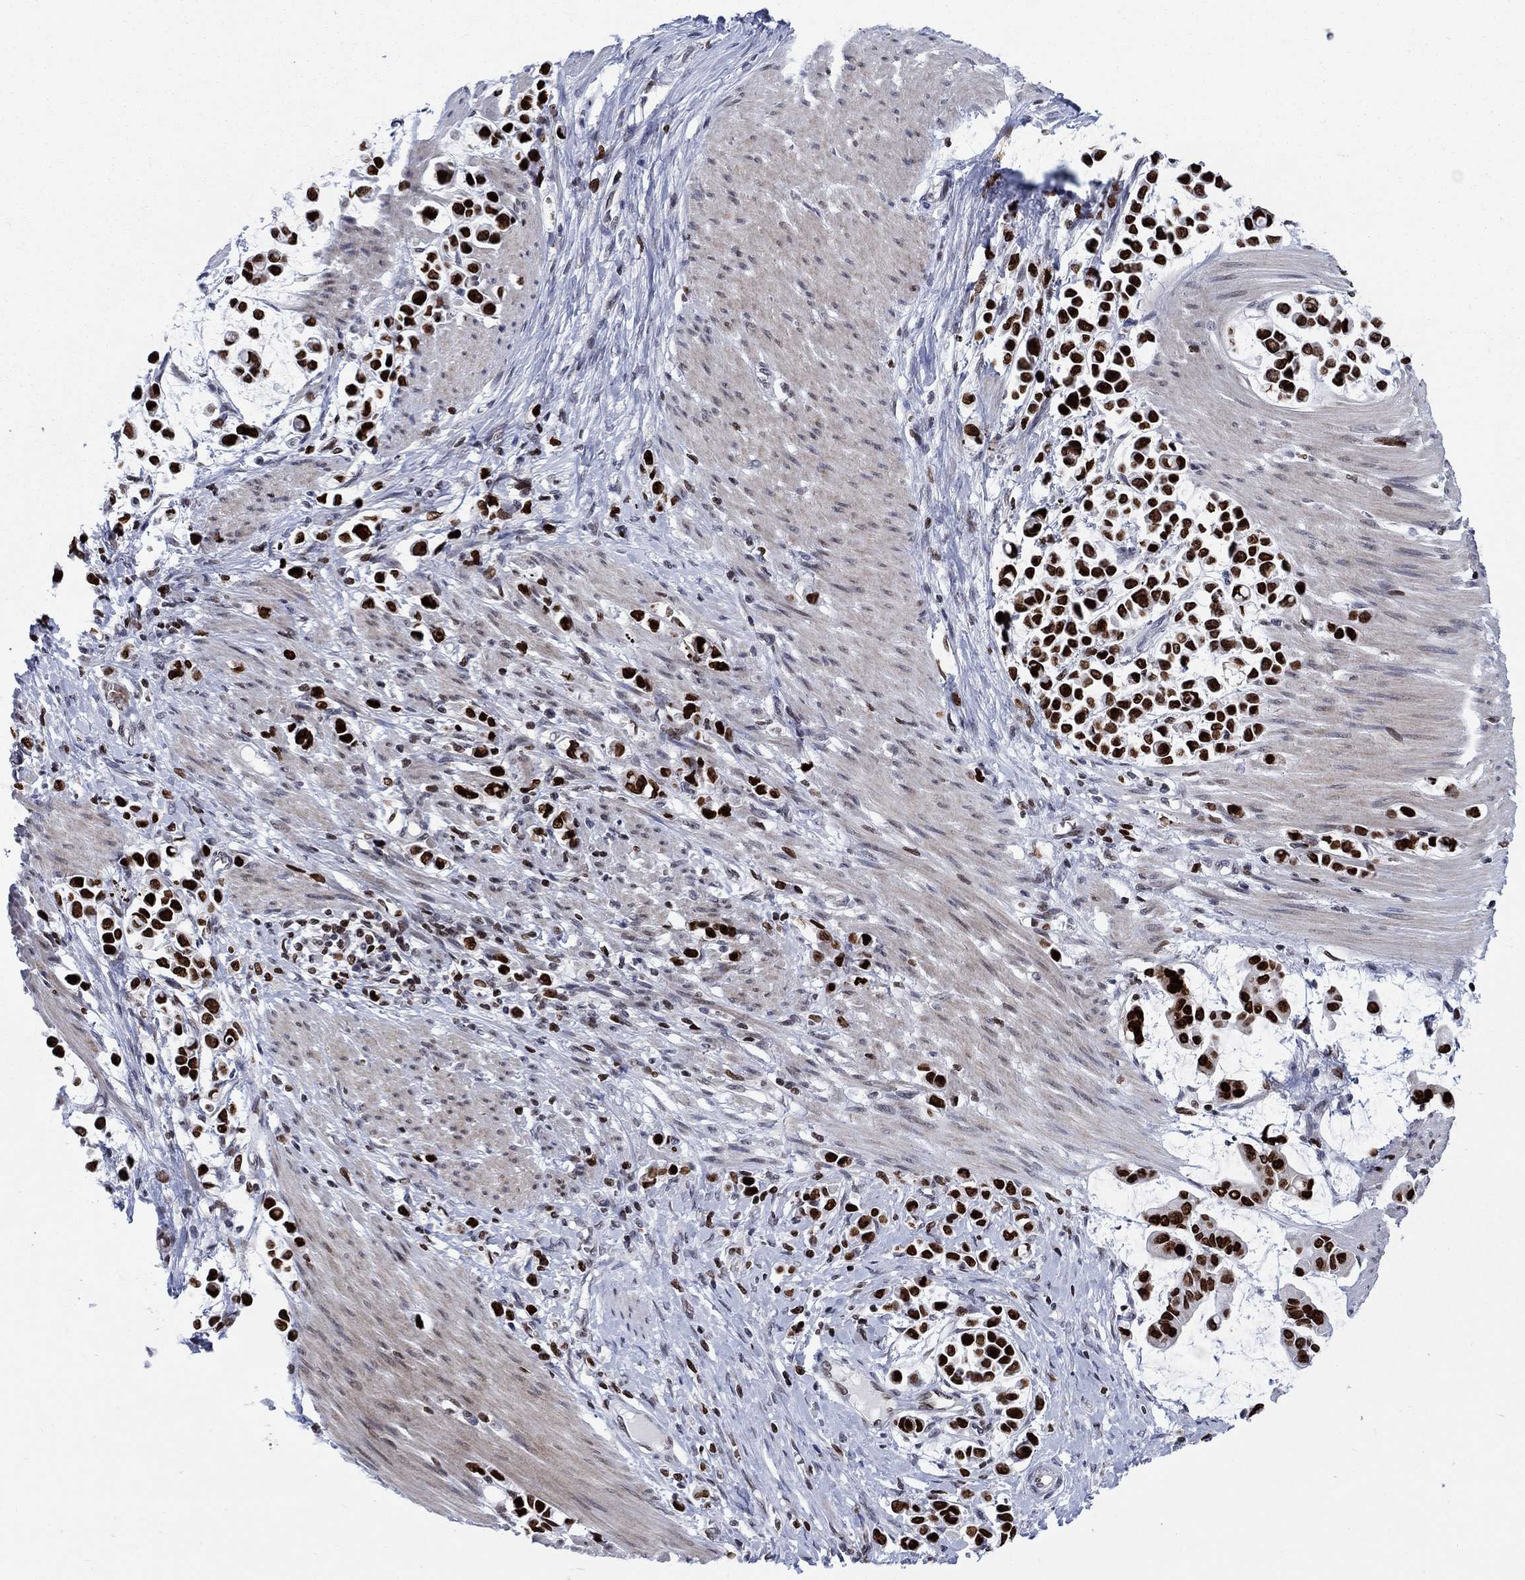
{"staining": {"intensity": "strong", "quantity": ">75%", "location": "nuclear"}, "tissue": "stomach cancer", "cell_type": "Tumor cells", "image_type": "cancer", "snomed": [{"axis": "morphology", "description": "Adenocarcinoma, NOS"}, {"axis": "topography", "description": "Stomach"}], "caption": "Immunohistochemistry staining of stomach cancer (adenocarcinoma), which demonstrates high levels of strong nuclear staining in approximately >75% of tumor cells indicating strong nuclear protein positivity. The staining was performed using DAB (3,3'-diaminobenzidine) (brown) for protein detection and nuclei were counterstained in hematoxylin (blue).", "gene": "HMGA1", "patient": {"sex": "male", "age": 82}}